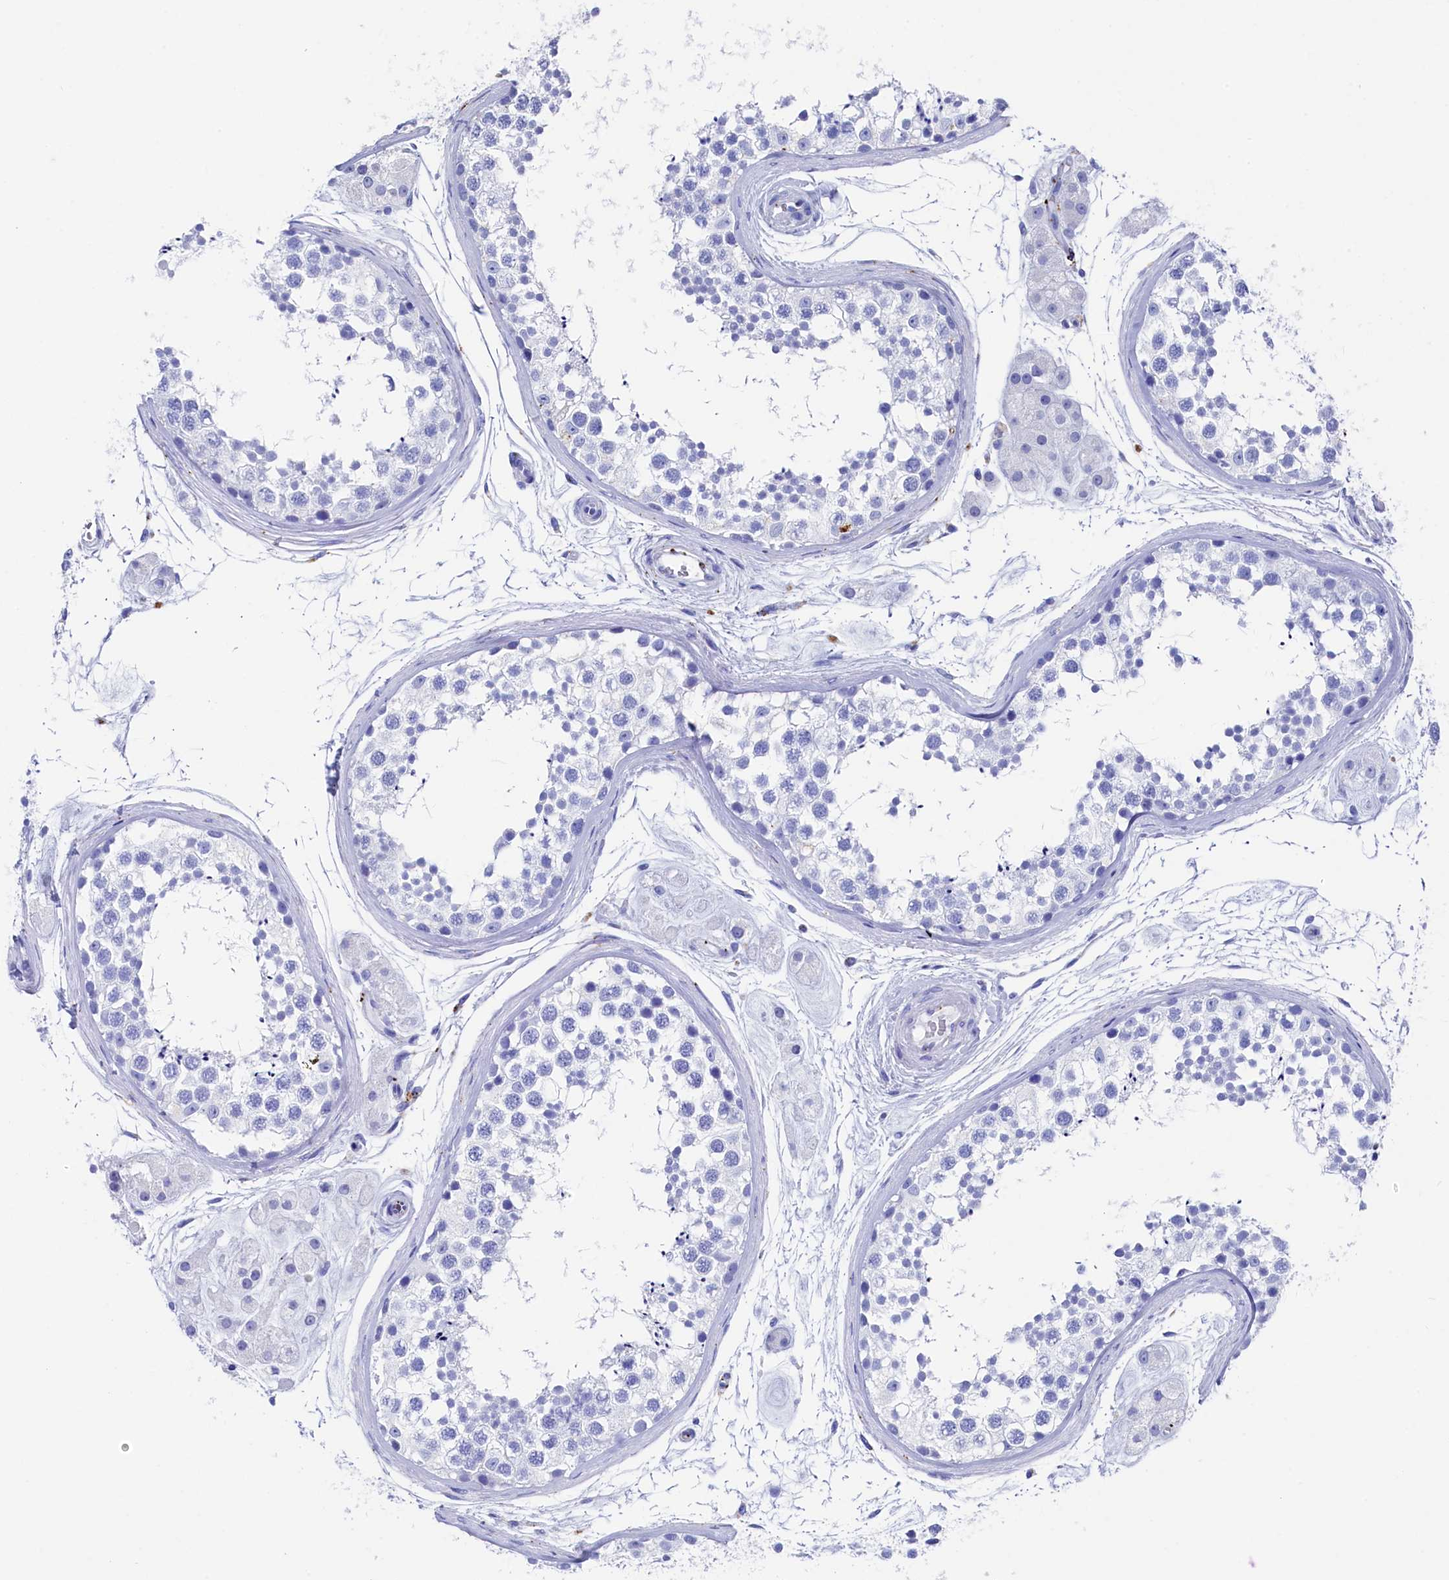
{"staining": {"intensity": "negative", "quantity": "none", "location": "none"}, "tissue": "testis", "cell_type": "Cells in seminiferous ducts", "image_type": "normal", "snomed": [{"axis": "morphology", "description": "Normal tissue, NOS"}, {"axis": "topography", "description": "Testis"}], "caption": "IHC image of normal testis: testis stained with DAB (3,3'-diaminobenzidine) exhibits no significant protein positivity in cells in seminiferous ducts. Brightfield microscopy of immunohistochemistry stained with DAB (3,3'-diaminobenzidine) (brown) and hematoxylin (blue), captured at high magnification.", "gene": "PLAC8", "patient": {"sex": "male", "age": 56}}